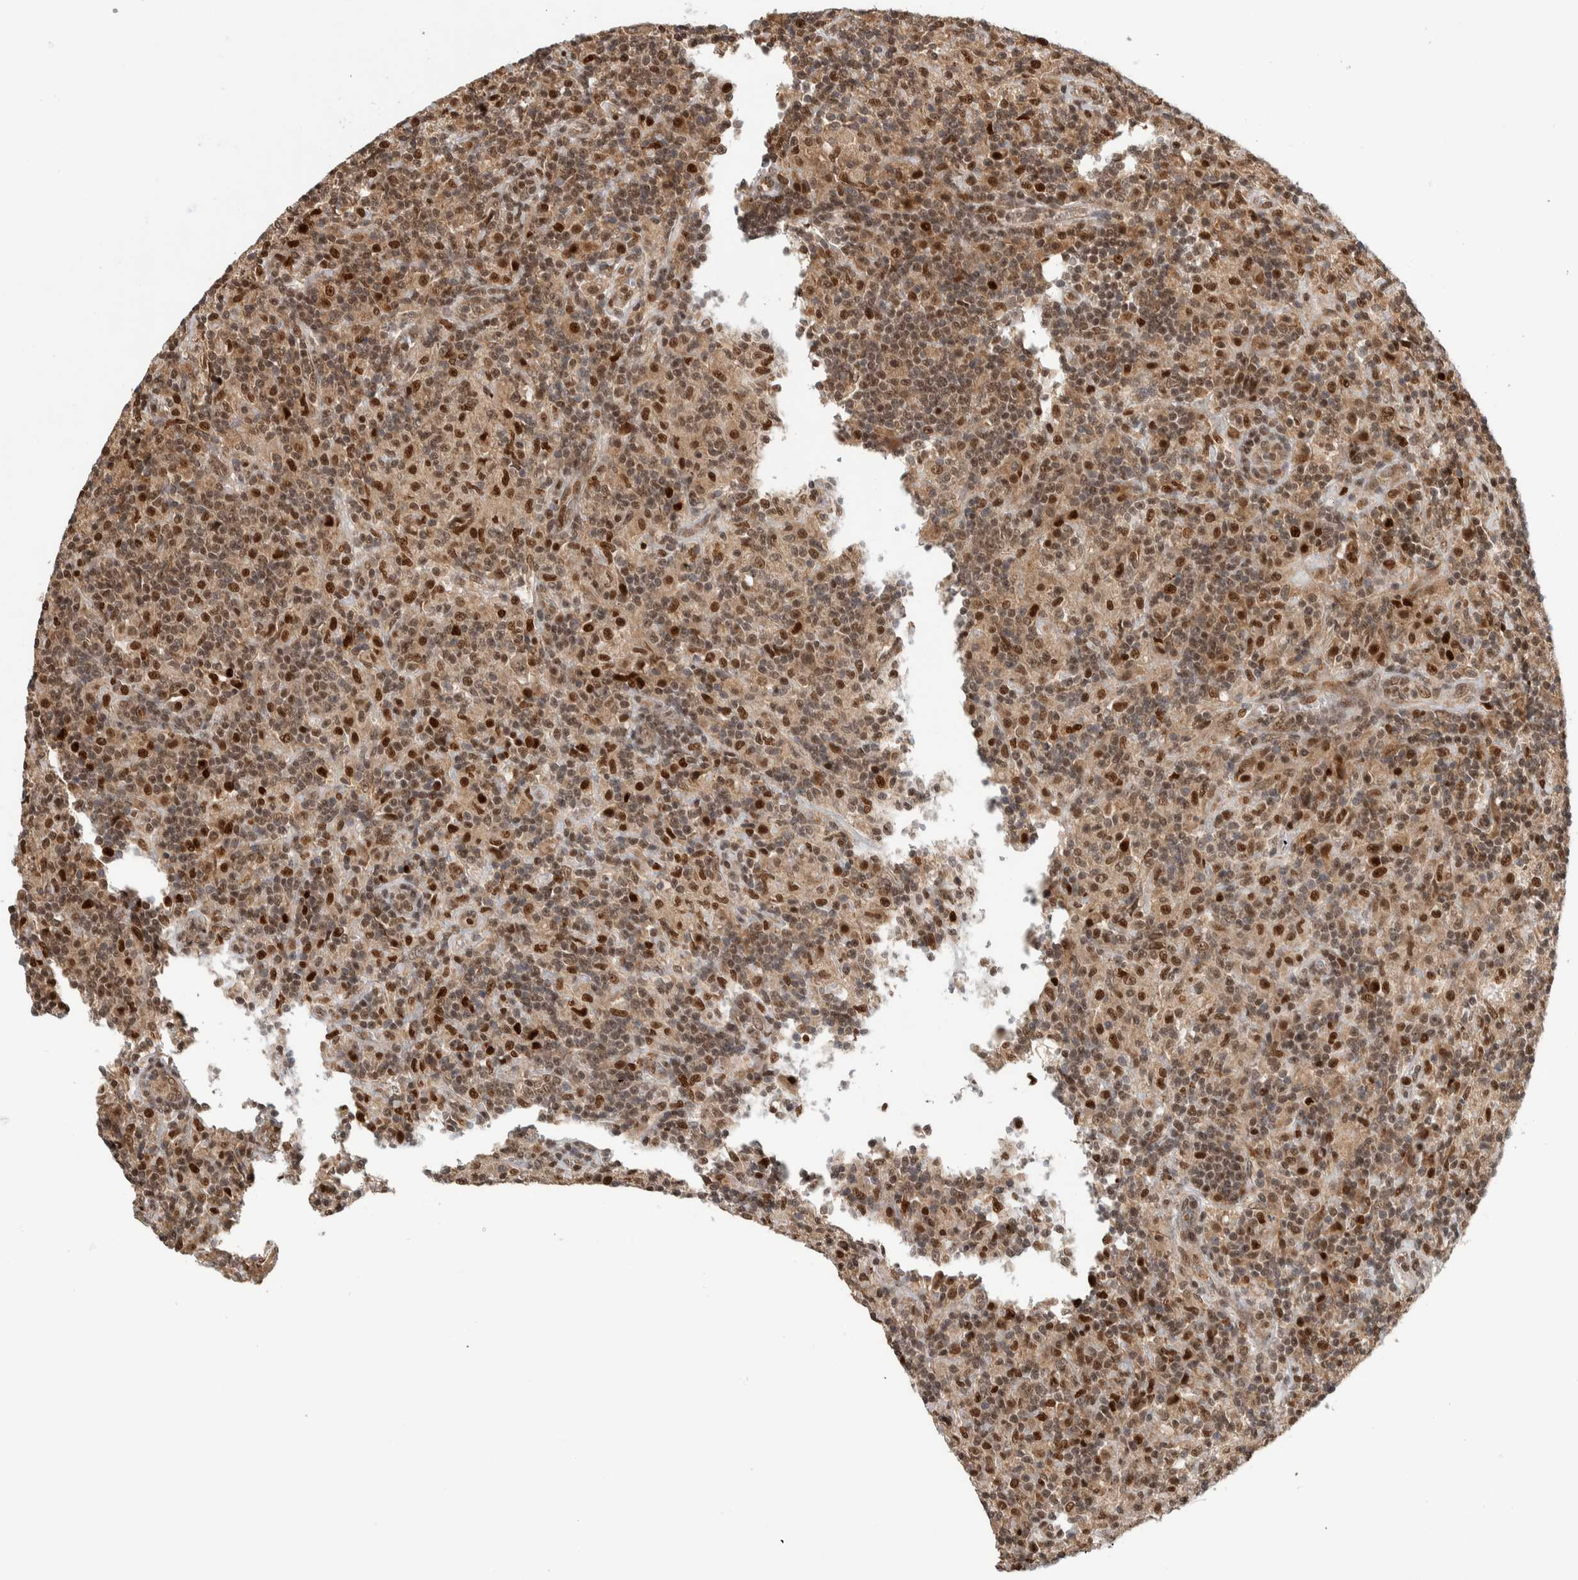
{"staining": {"intensity": "moderate", "quantity": ">75%", "location": "nuclear"}, "tissue": "lymphoma", "cell_type": "Tumor cells", "image_type": "cancer", "snomed": [{"axis": "morphology", "description": "Hodgkin's disease, NOS"}, {"axis": "topography", "description": "Lymph node"}], "caption": "This image exhibits IHC staining of human Hodgkin's disease, with medium moderate nuclear positivity in about >75% of tumor cells.", "gene": "RPS6KA4", "patient": {"sex": "male", "age": 70}}